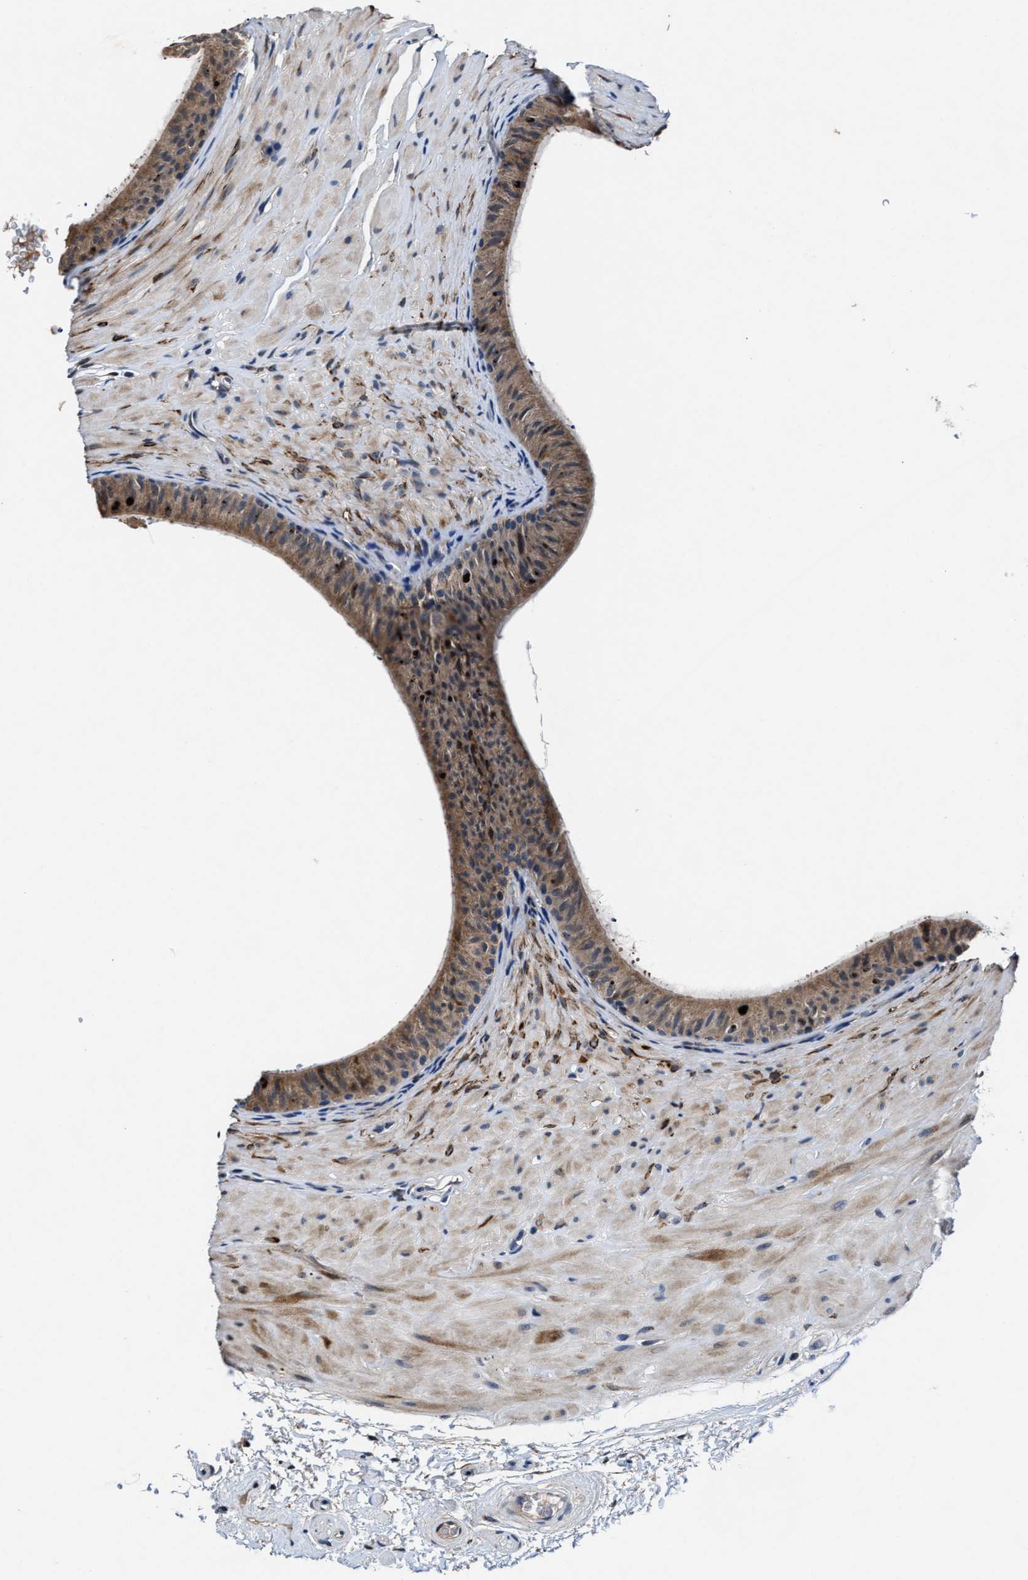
{"staining": {"intensity": "moderate", "quantity": "25%-75%", "location": "cytoplasmic/membranous"}, "tissue": "epididymis", "cell_type": "Glandular cells", "image_type": "normal", "snomed": [{"axis": "morphology", "description": "Normal tissue, NOS"}, {"axis": "topography", "description": "Epididymis"}], "caption": "Protein positivity by IHC shows moderate cytoplasmic/membranous expression in about 25%-75% of glandular cells in normal epididymis.", "gene": "TMEM53", "patient": {"sex": "male", "age": 34}}